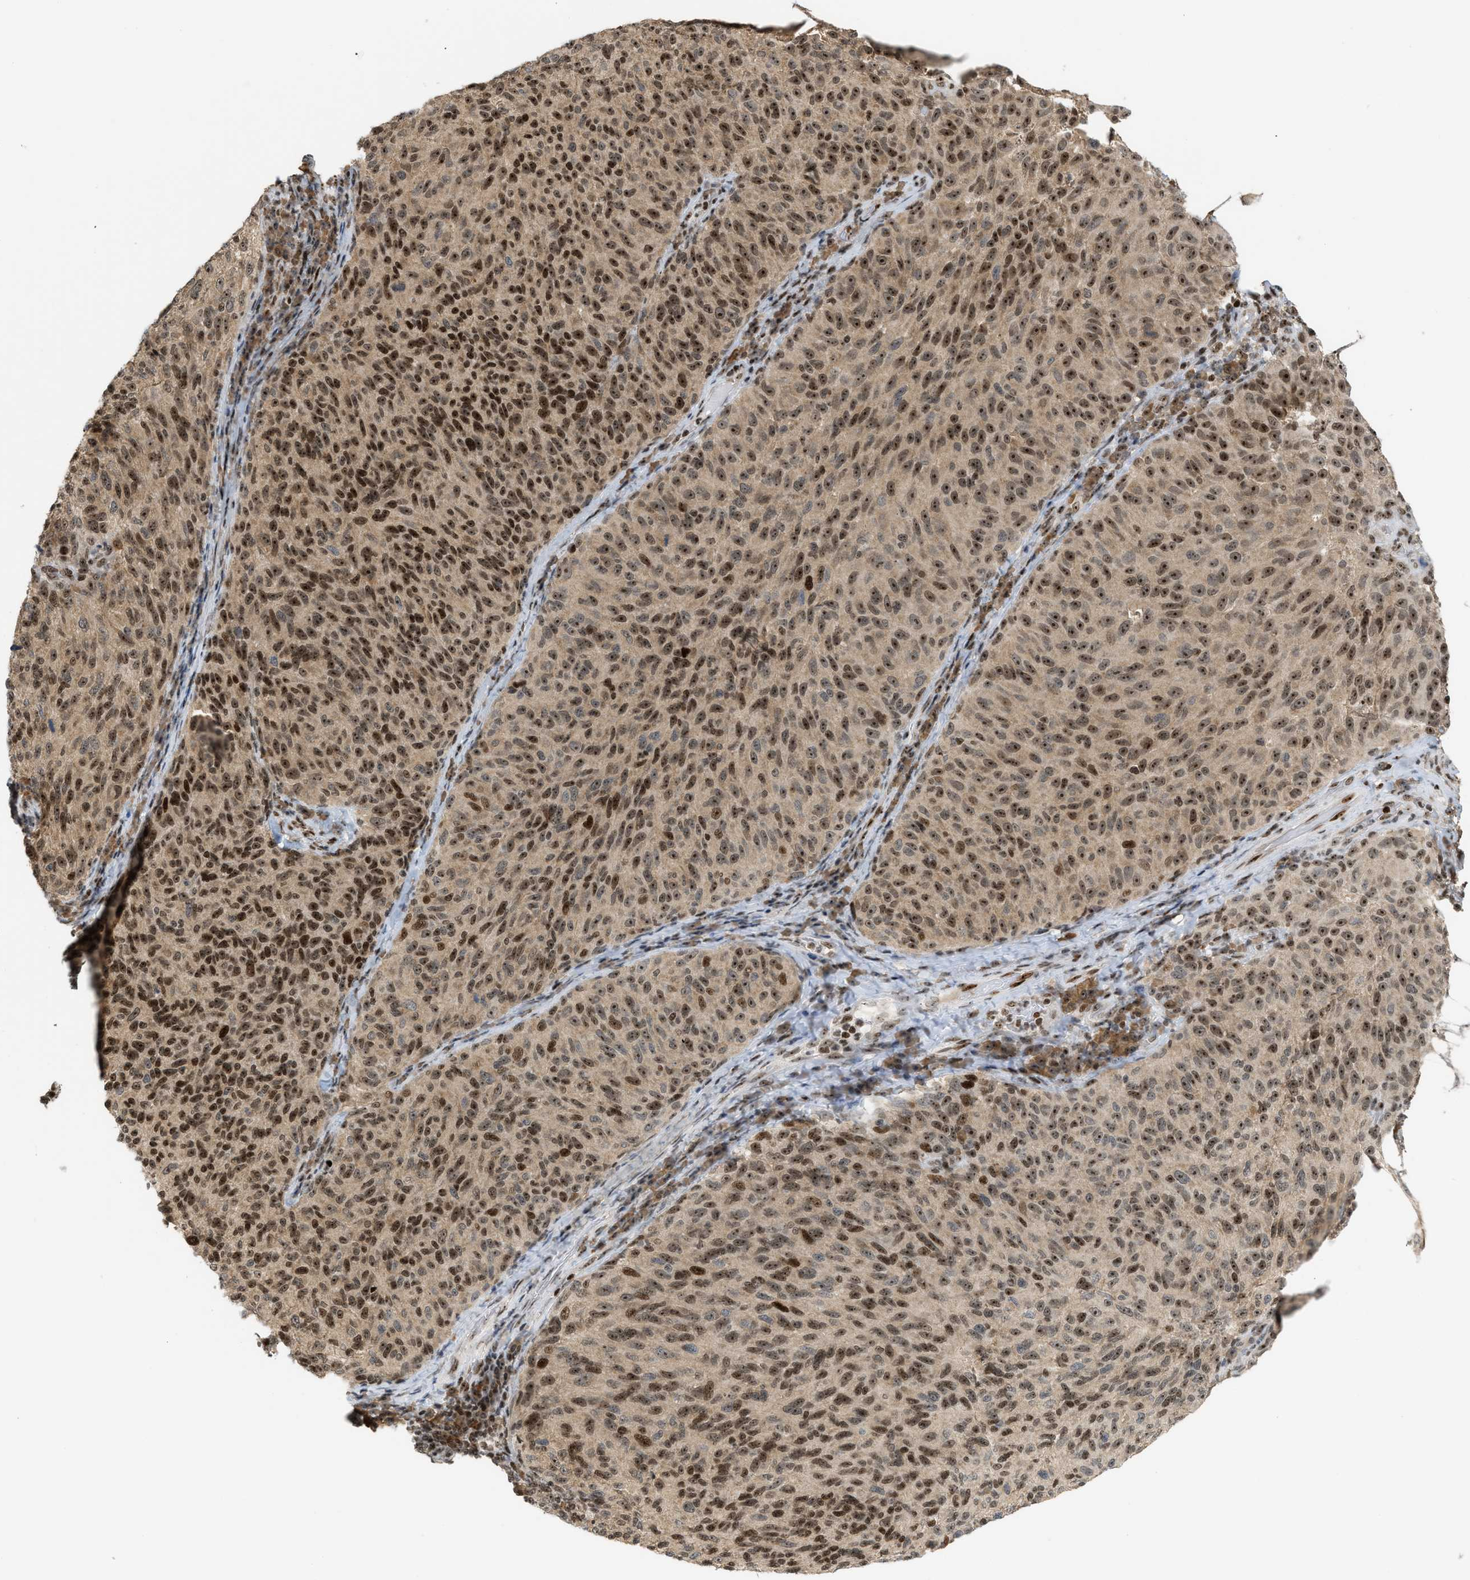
{"staining": {"intensity": "strong", "quantity": ">75%", "location": "cytoplasmic/membranous,nuclear"}, "tissue": "melanoma", "cell_type": "Tumor cells", "image_type": "cancer", "snomed": [{"axis": "morphology", "description": "Malignant melanoma, NOS"}, {"axis": "topography", "description": "Skin"}], "caption": "DAB (3,3'-diaminobenzidine) immunohistochemical staining of human melanoma shows strong cytoplasmic/membranous and nuclear protein staining in about >75% of tumor cells.", "gene": "ZNF22", "patient": {"sex": "female", "age": 73}}